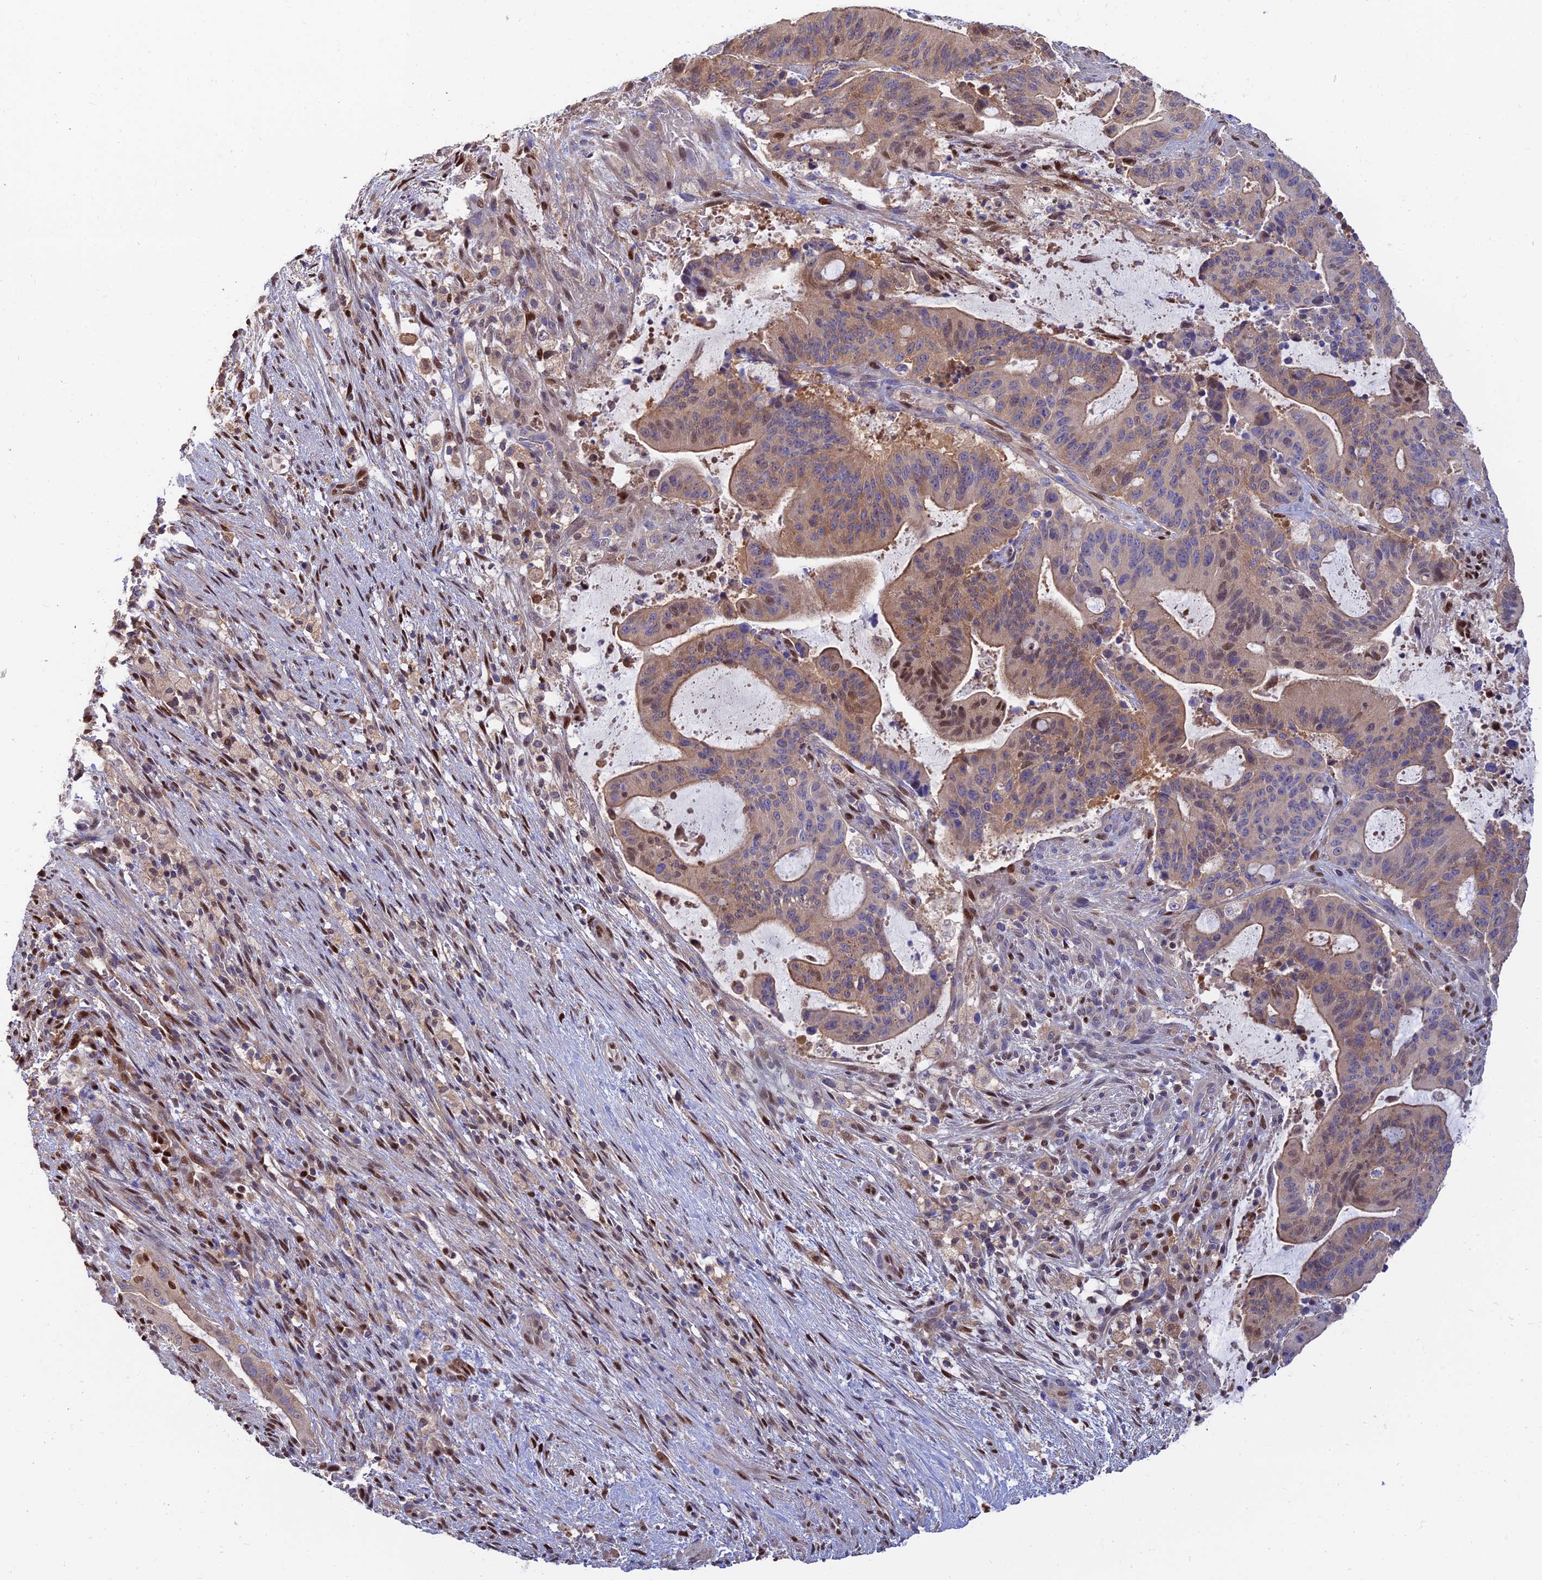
{"staining": {"intensity": "strong", "quantity": "25%-75%", "location": "cytoplasmic/membranous,nuclear"}, "tissue": "liver cancer", "cell_type": "Tumor cells", "image_type": "cancer", "snomed": [{"axis": "morphology", "description": "Normal tissue, NOS"}, {"axis": "morphology", "description": "Cholangiocarcinoma"}, {"axis": "topography", "description": "Liver"}, {"axis": "topography", "description": "Peripheral nerve tissue"}], "caption": "Liver cancer tissue displays strong cytoplasmic/membranous and nuclear positivity in approximately 25%-75% of tumor cells, visualized by immunohistochemistry.", "gene": "DNPEP", "patient": {"sex": "female", "age": 73}}